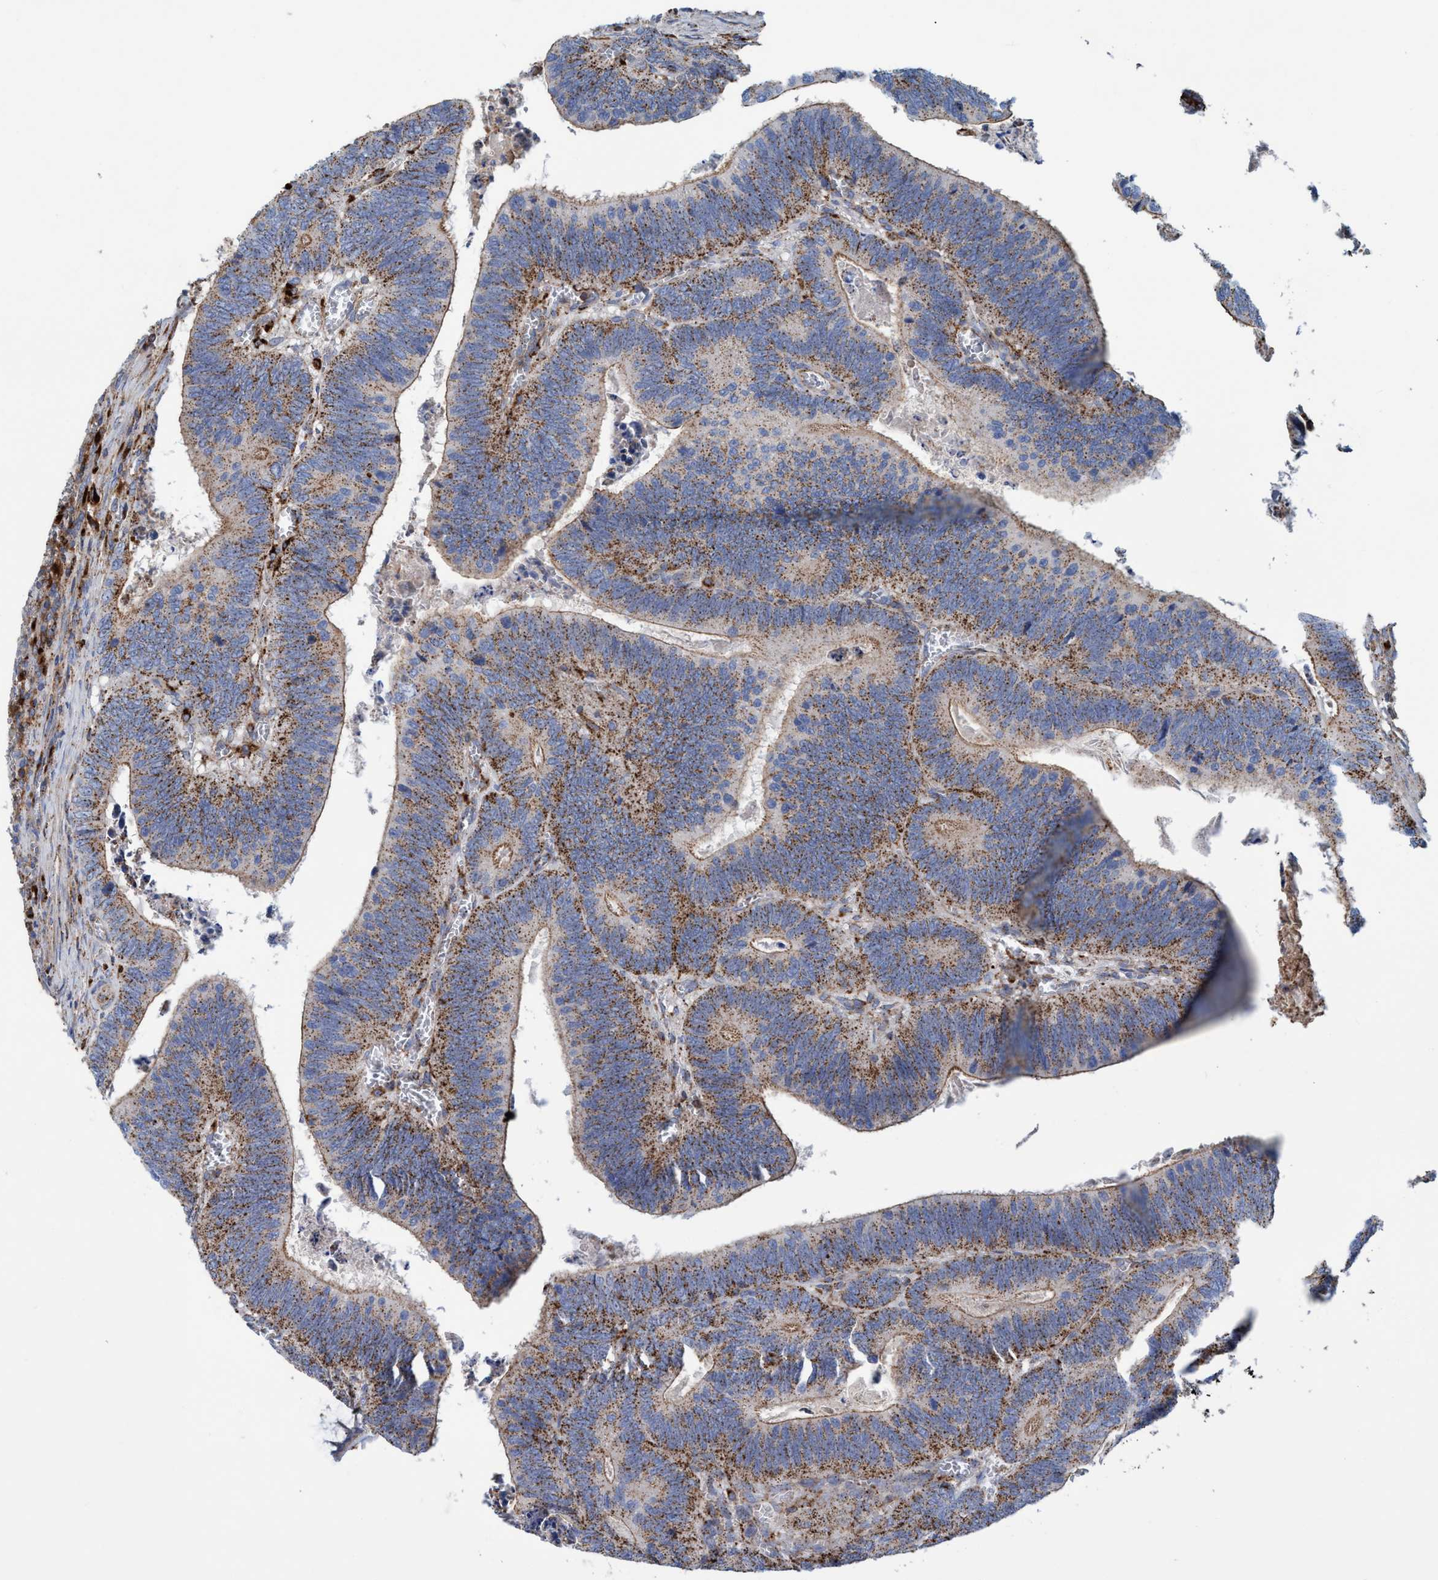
{"staining": {"intensity": "strong", "quantity": "25%-75%", "location": "cytoplasmic/membranous"}, "tissue": "colorectal cancer", "cell_type": "Tumor cells", "image_type": "cancer", "snomed": [{"axis": "morphology", "description": "Inflammation, NOS"}, {"axis": "morphology", "description": "Adenocarcinoma, NOS"}, {"axis": "topography", "description": "Colon"}], "caption": "Immunohistochemistry (IHC) staining of colorectal adenocarcinoma, which shows high levels of strong cytoplasmic/membranous staining in about 25%-75% of tumor cells indicating strong cytoplasmic/membranous protein expression. The staining was performed using DAB (3,3'-diaminobenzidine) (brown) for protein detection and nuclei were counterstained in hematoxylin (blue).", "gene": "TRIM65", "patient": {"sex": "male", "age": 72}}